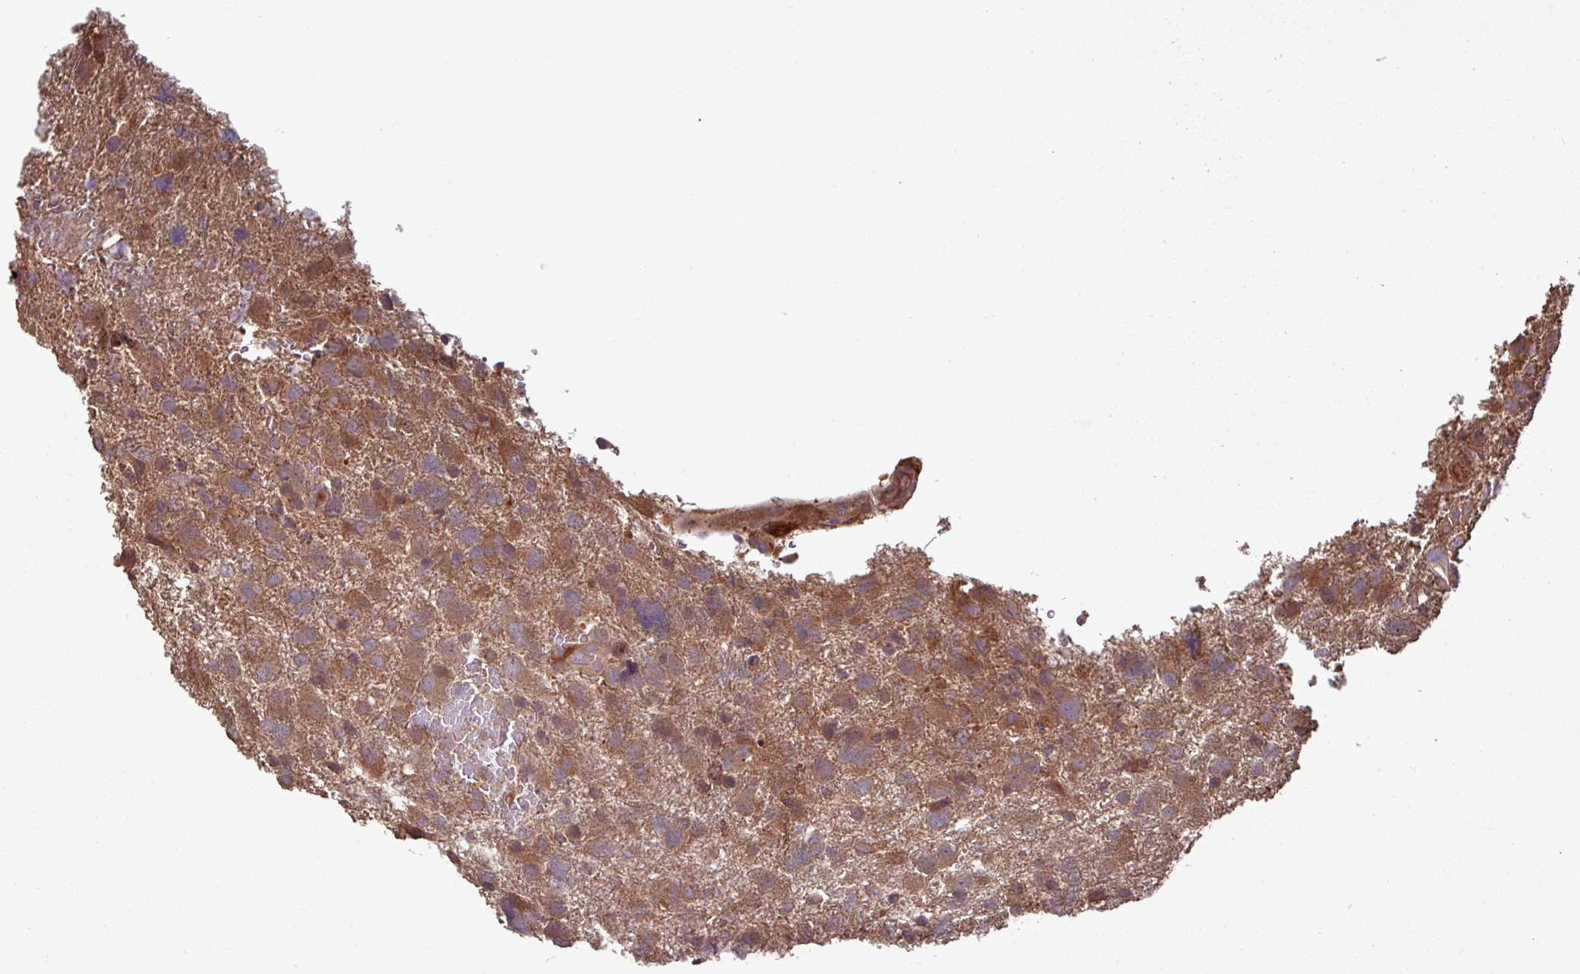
{"staining": {"intensity": "moderate", "quantity": ">75%", "location": "cytoplasmic/membranous"}, "tissue": "glioma", "cell_type": "Tumor cells", "image_type": "cancer", "snomed": [{"axis": "morphology", "description": "Glioma, malignant, High grade"}, {"axis": "topography", "description": "Brain"}], "caption": "IHC histopathology image of human glioma stained for a protein (brown), which shows medium levels of moderate cytoplasmic/membranous staining in about >75% of tumor cells.", "gene": "GNPDA1", "patient": {"sex": "male", "age": 61}}